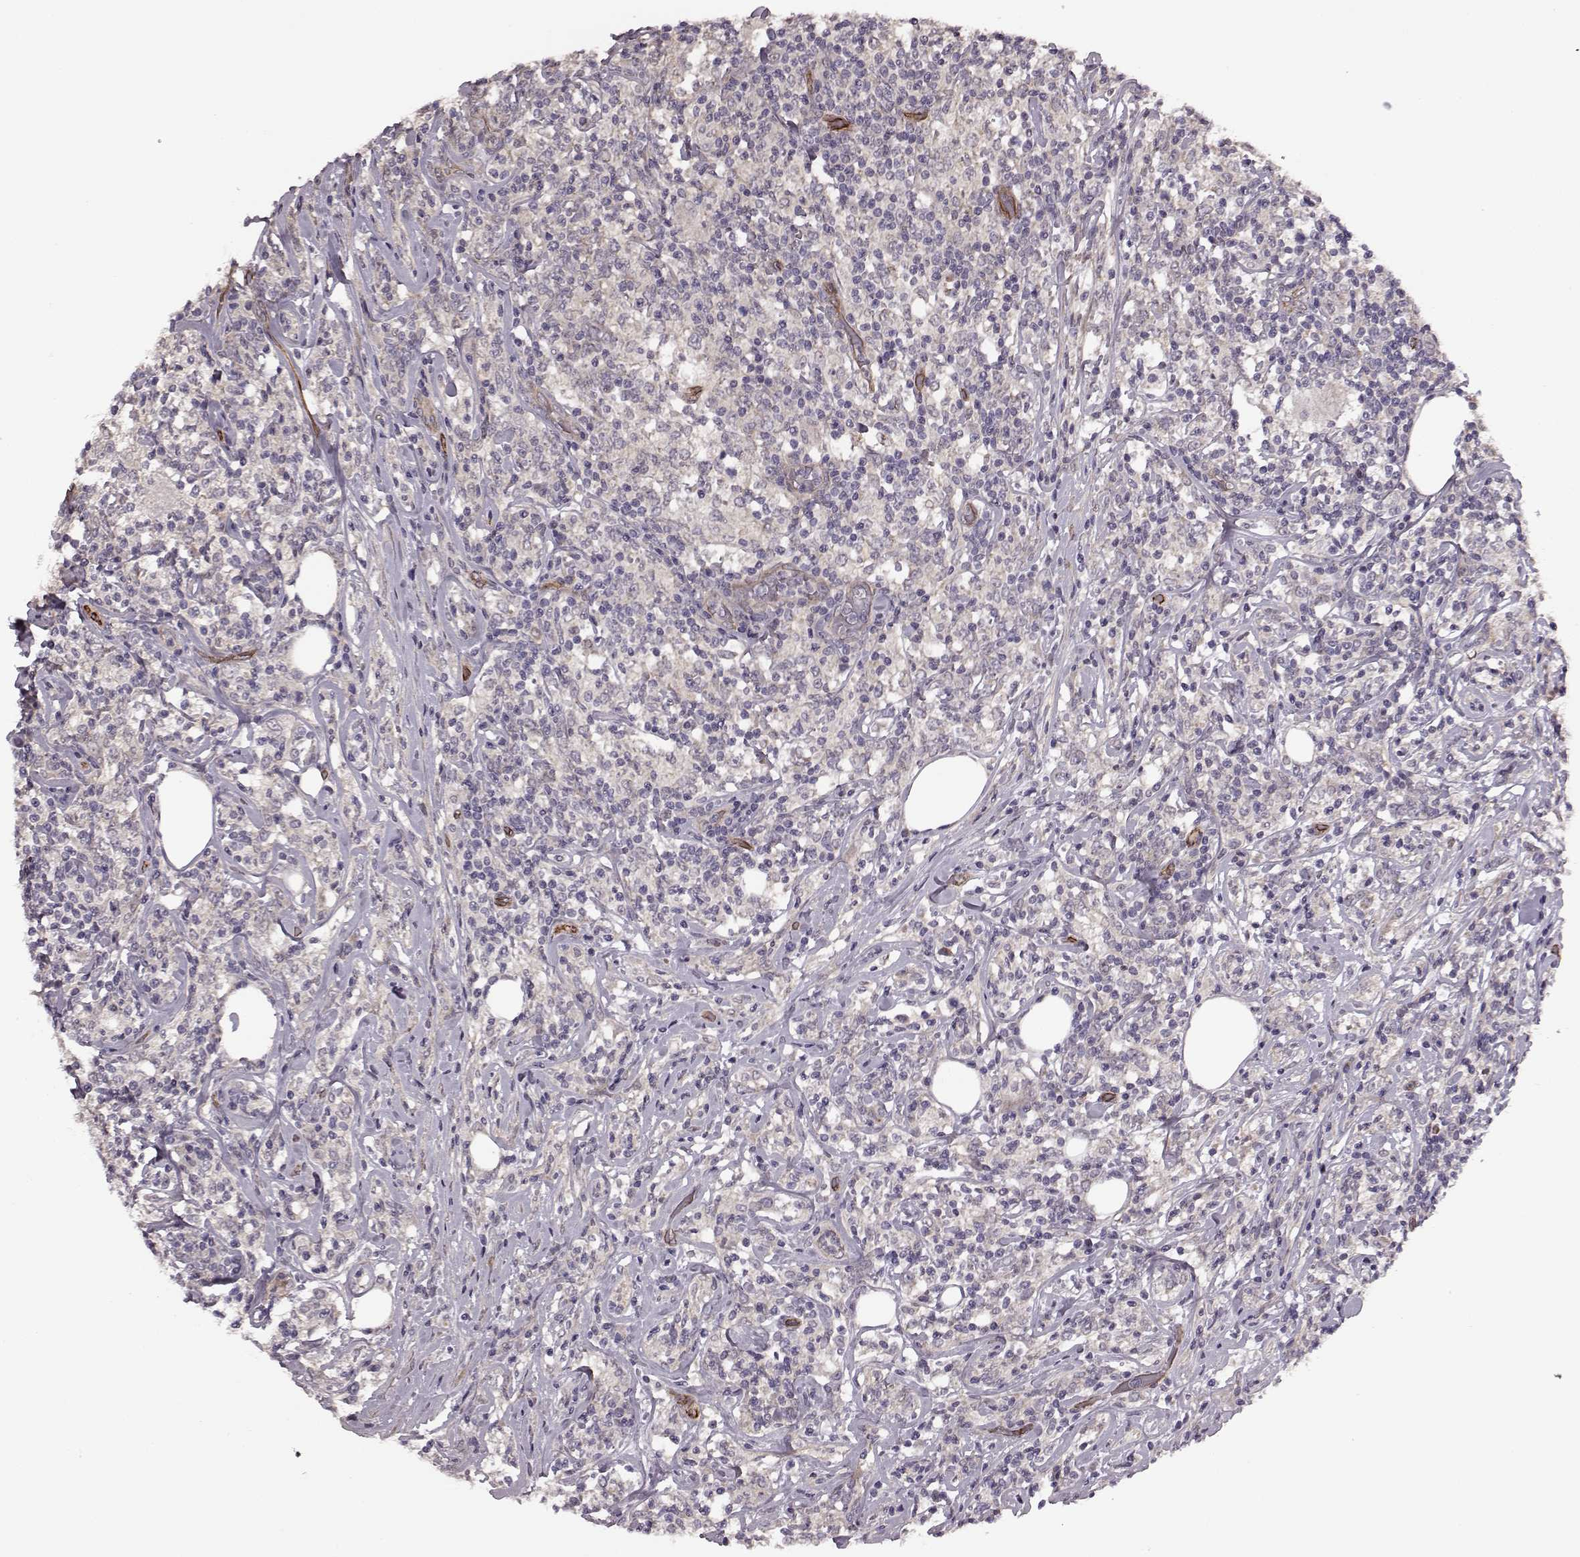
{"staining": {"intensity": "negative", "quantity": "none", "location": "none"}, "tissue": "lymphoma", "cell_type": "Tumor cells", "image_type": "cancer", "snomed": [{"axis": "morphology", "description": "Malignant lymphoma, non-Hodgkin's type, High grade"}, {"axis": "topography", "description": "Lymph node"}], "caption": "DAB (3,3'-diaminobenzidine) immunohistochemical staining of human high-grade malignant lymphoma, non-Hodgkin's type demonstrates no significant staining in tumor cells. The staining is performed using DAB brown chromogen with nuclei counter-stained in using hematoxylin.", "gene": "SYNPO", "patient": {"sex": "female", "age": 84}}